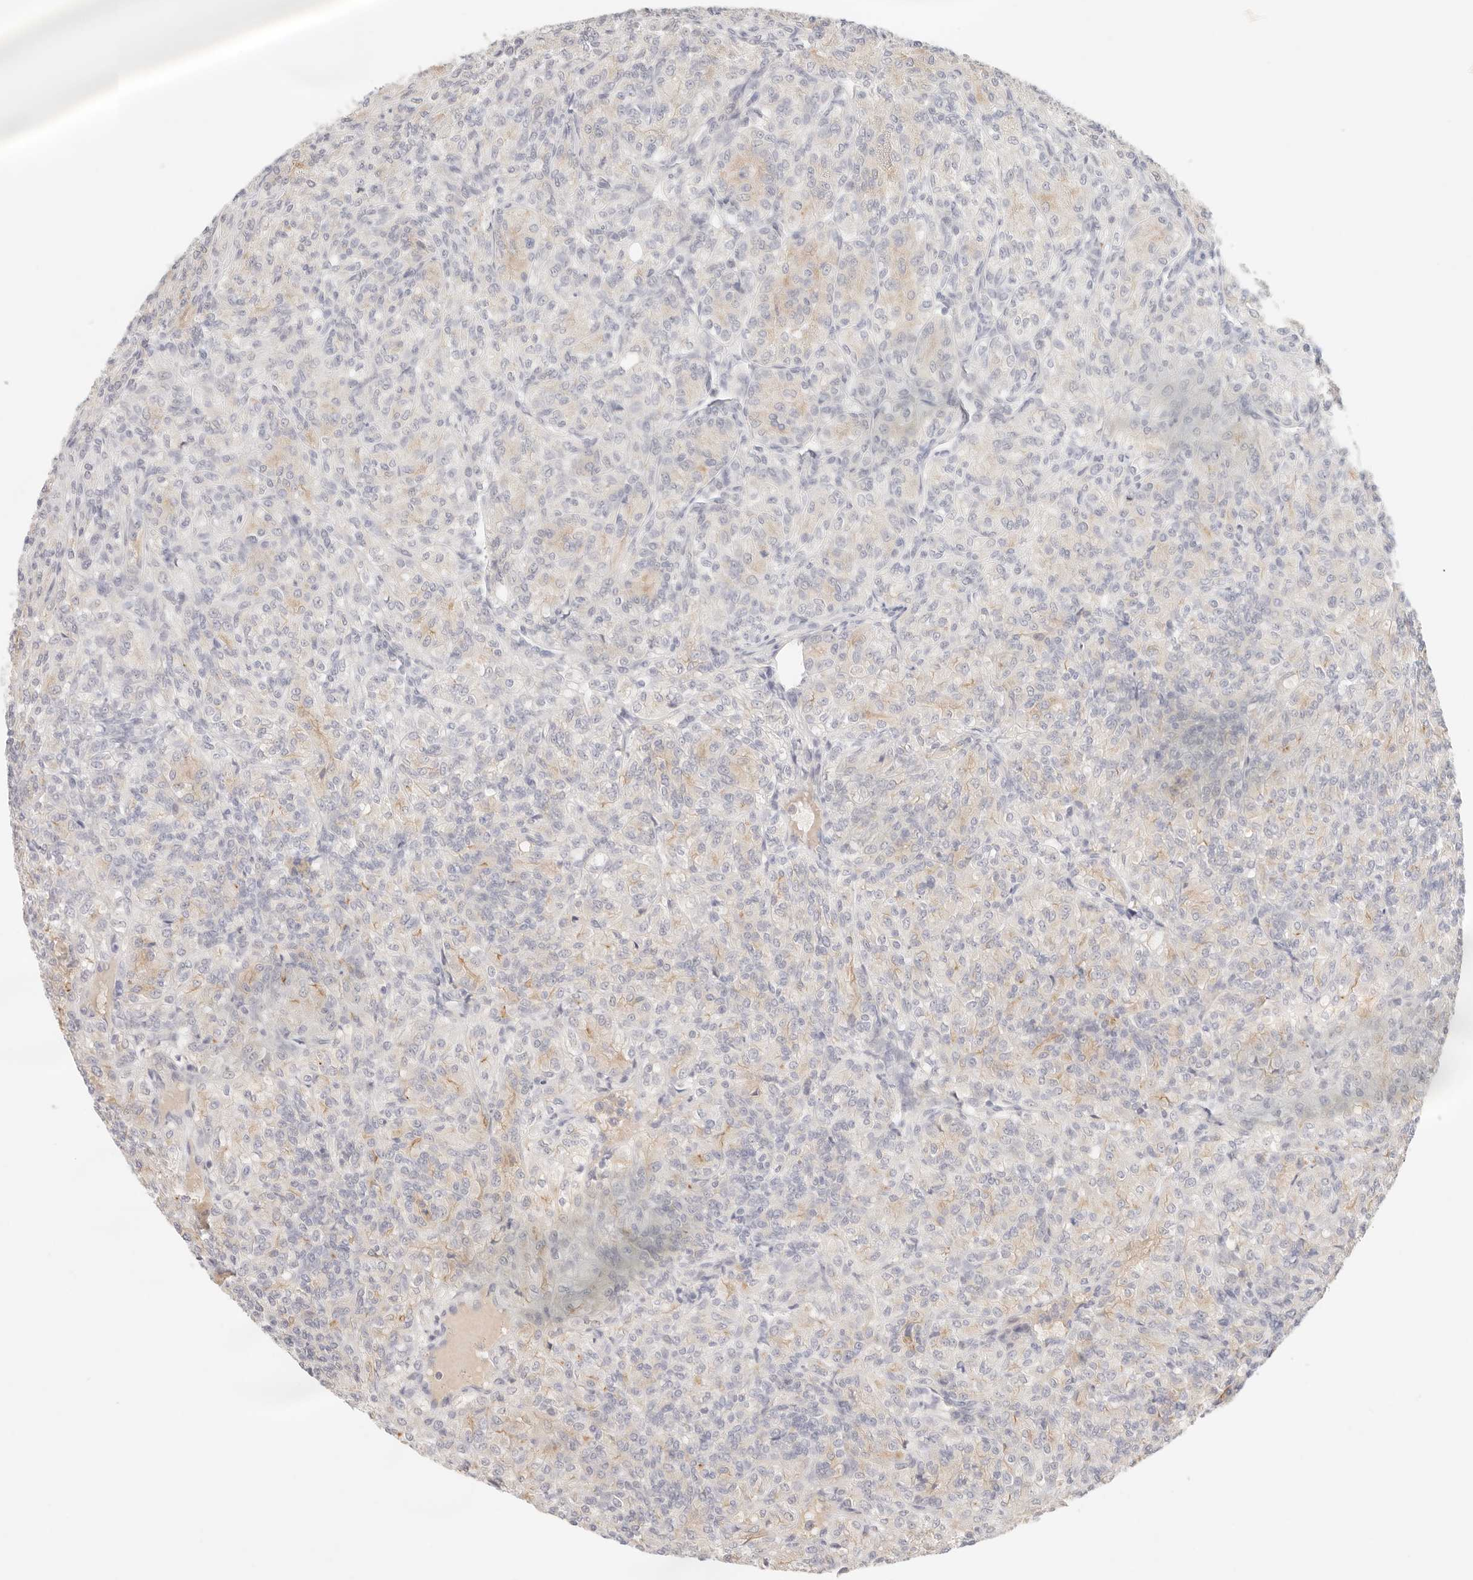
{"staining": {"intensity": "weak", "quantity": "<25%", "location": "cytoplasmic/membranous"}, "tissue": "renal cancer", "cell_type": "Tumor cells", "image_type": "cancer", "snomed": [{"axis": "morphology", "description": "Adenocarcinoma, NOS"}, {"axis": "topography", "description": "Kidney"}], "caption": "This is a photomicrograph of IHC staining of adenocarcinoma (renal), which shows no expression in tumor cells.", "gene": "SPHK1", "patient": {"sex": "male", "age": 77}}